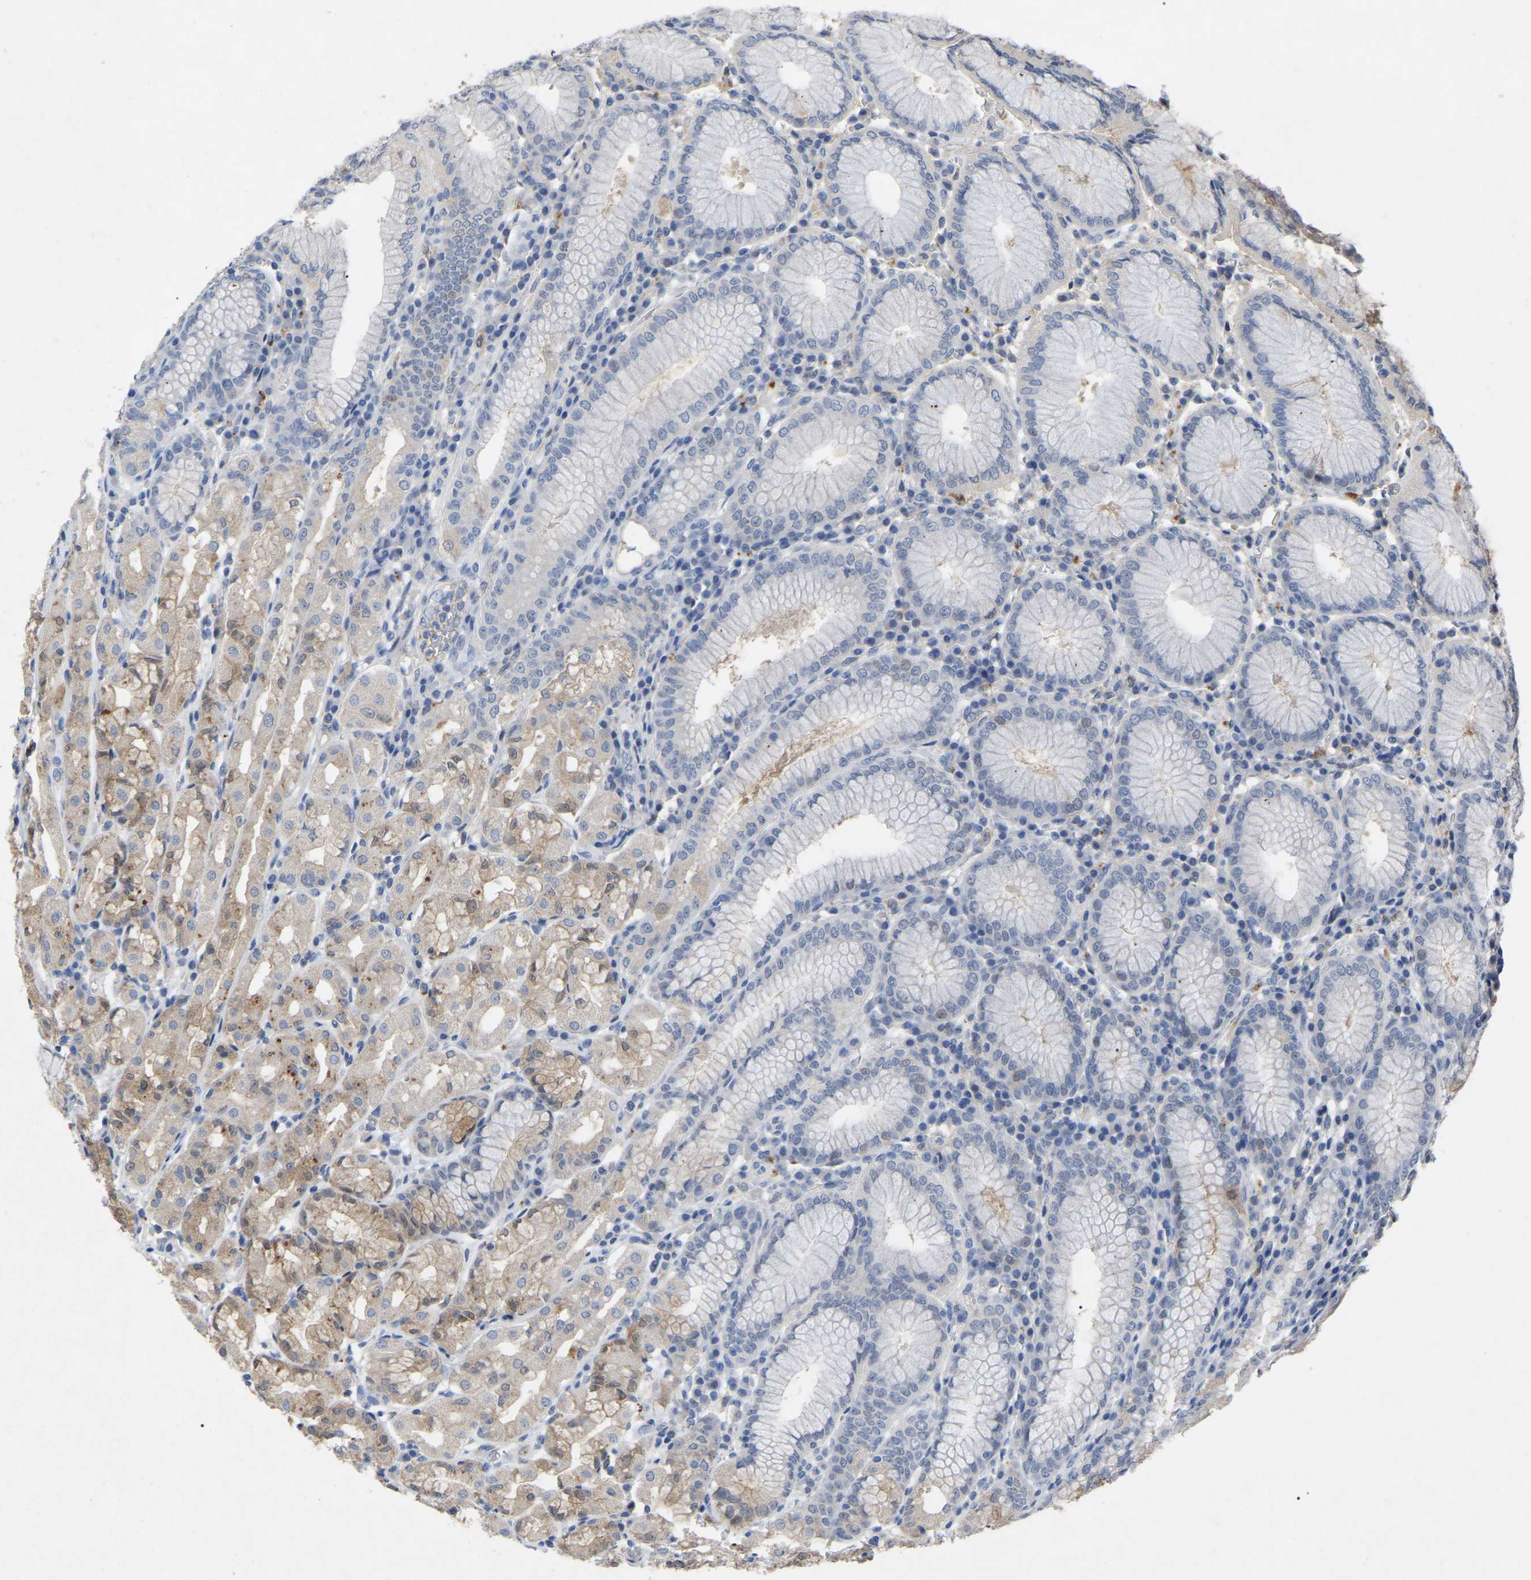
{"staining": {"intensity": "moderate", "quantity": "25%-75%", "location": "cytoplasmic/membranous"}, "tissue": "stomach", "cell_type": "Glandular cells", "image_type": "normal", "snomed": [{"axis": "morphology", "description": "Normal tissue, NOS"}, {"axis": "topography", "description": "Stomach"}, {"axis": "topography", "description": "Stomach, lower"}], "caption": "High-magnification brightfield microscopy of benign stomach stained with DAB (3,3'-diaminobenzidine) (brown) and counterstained with hematoxylin (blue). glandular cells exhibit moderate cytoplasmic/membranous staining is present in approximately25%-75% of cells.", "gene": "SMPD2", "patient": {"sex": "female", "age": 56}}